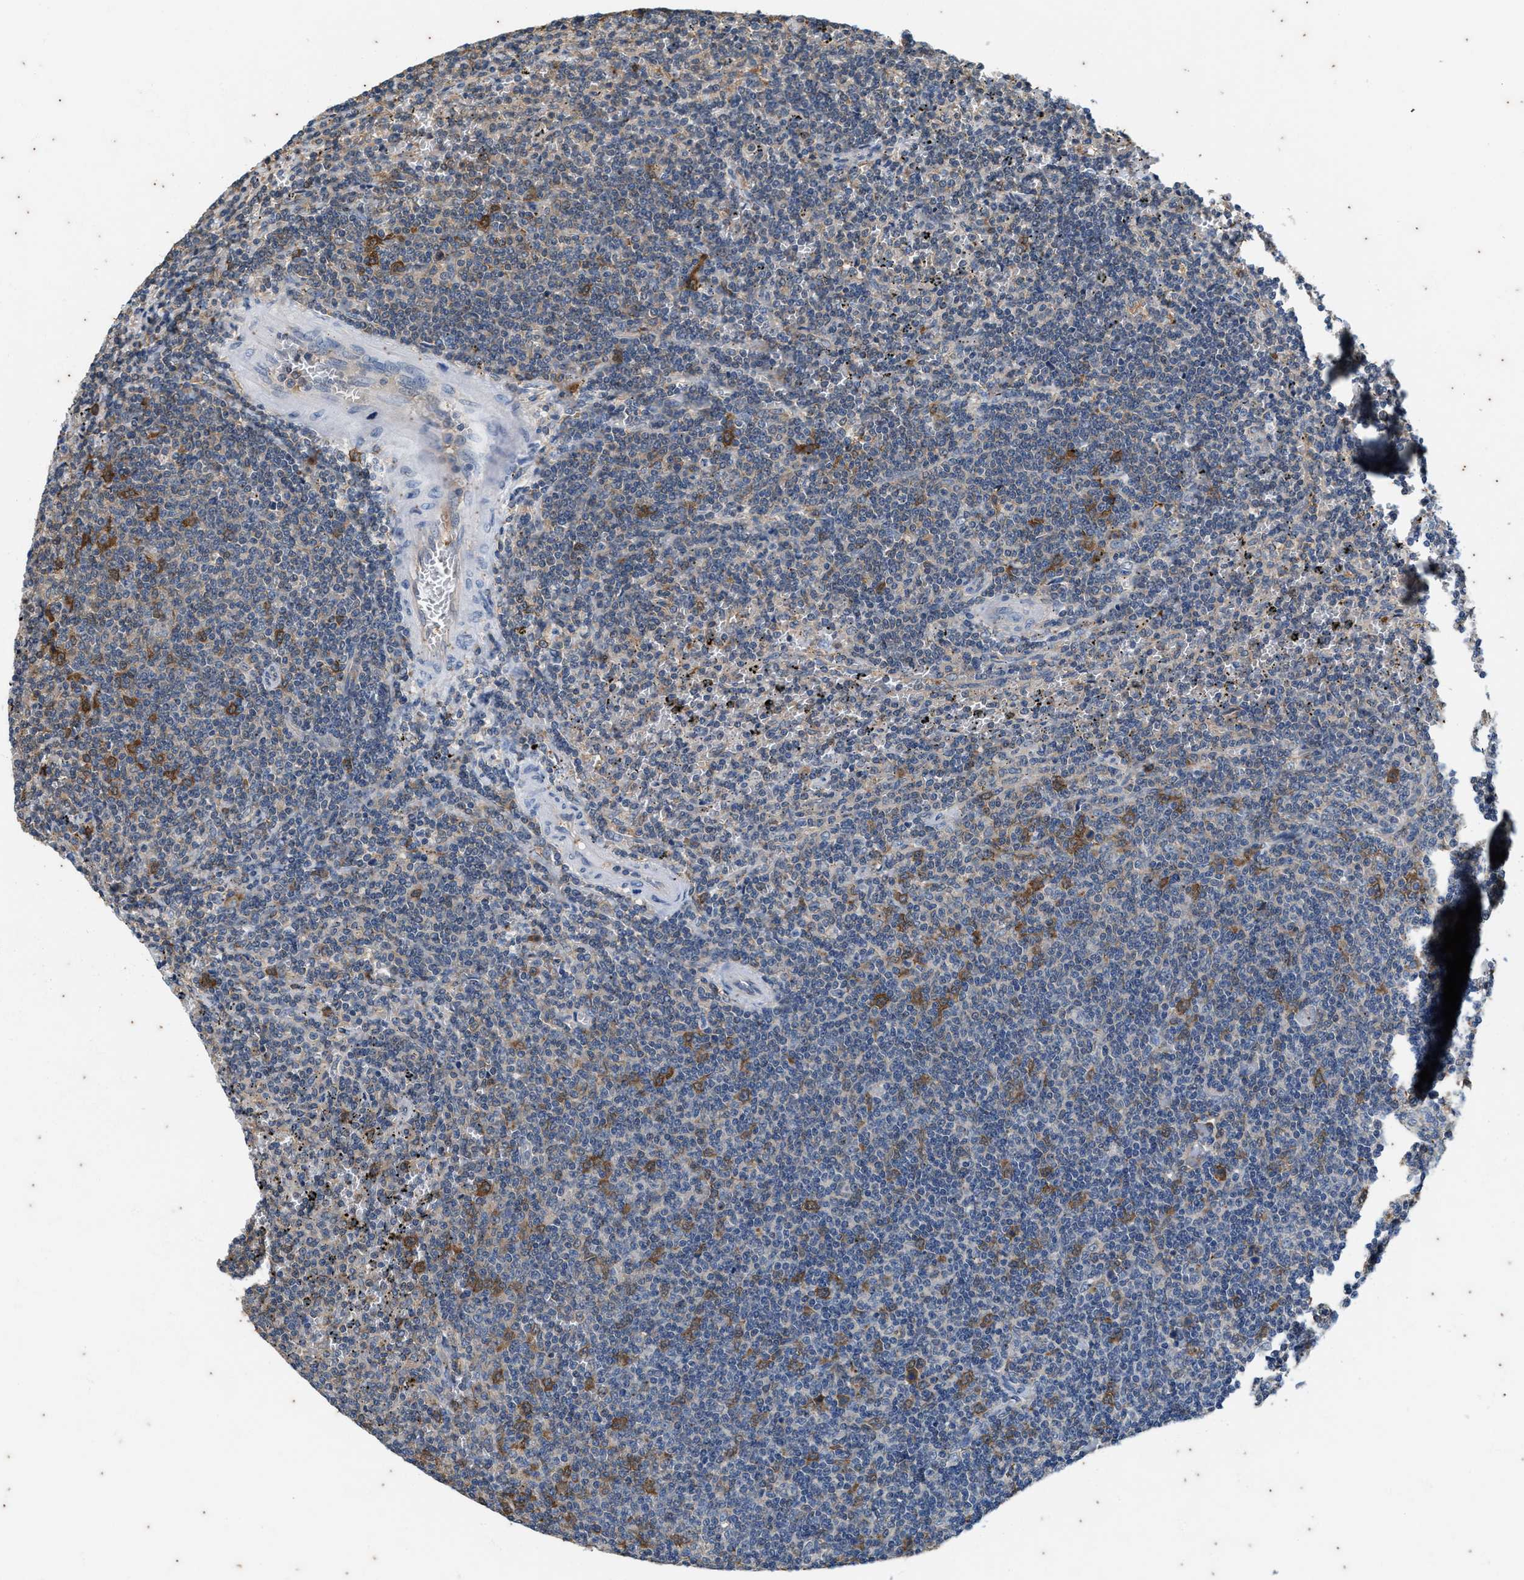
{"staining": {"intensity": "moderate", "quantity": "<25%", "location": "cytoplasmic/membranous"}, "tissue": "lymphoma", "cell_type": "Tumor cells", "image_type": "cancer", "snomed": [{"axis": "morphology", "description": "Malignant lymphoma, non-Hodgkin's type, Low grade"}, {"axis": "topography", "description": "Spleen"}], "caption": "IHC of human lymphoma shows low levels of moderate cytoplasmic/membranous expression in approximately <25% of tumor cells.", "gene": "COX19", "patient": {"sex": "female", "age": 50}}